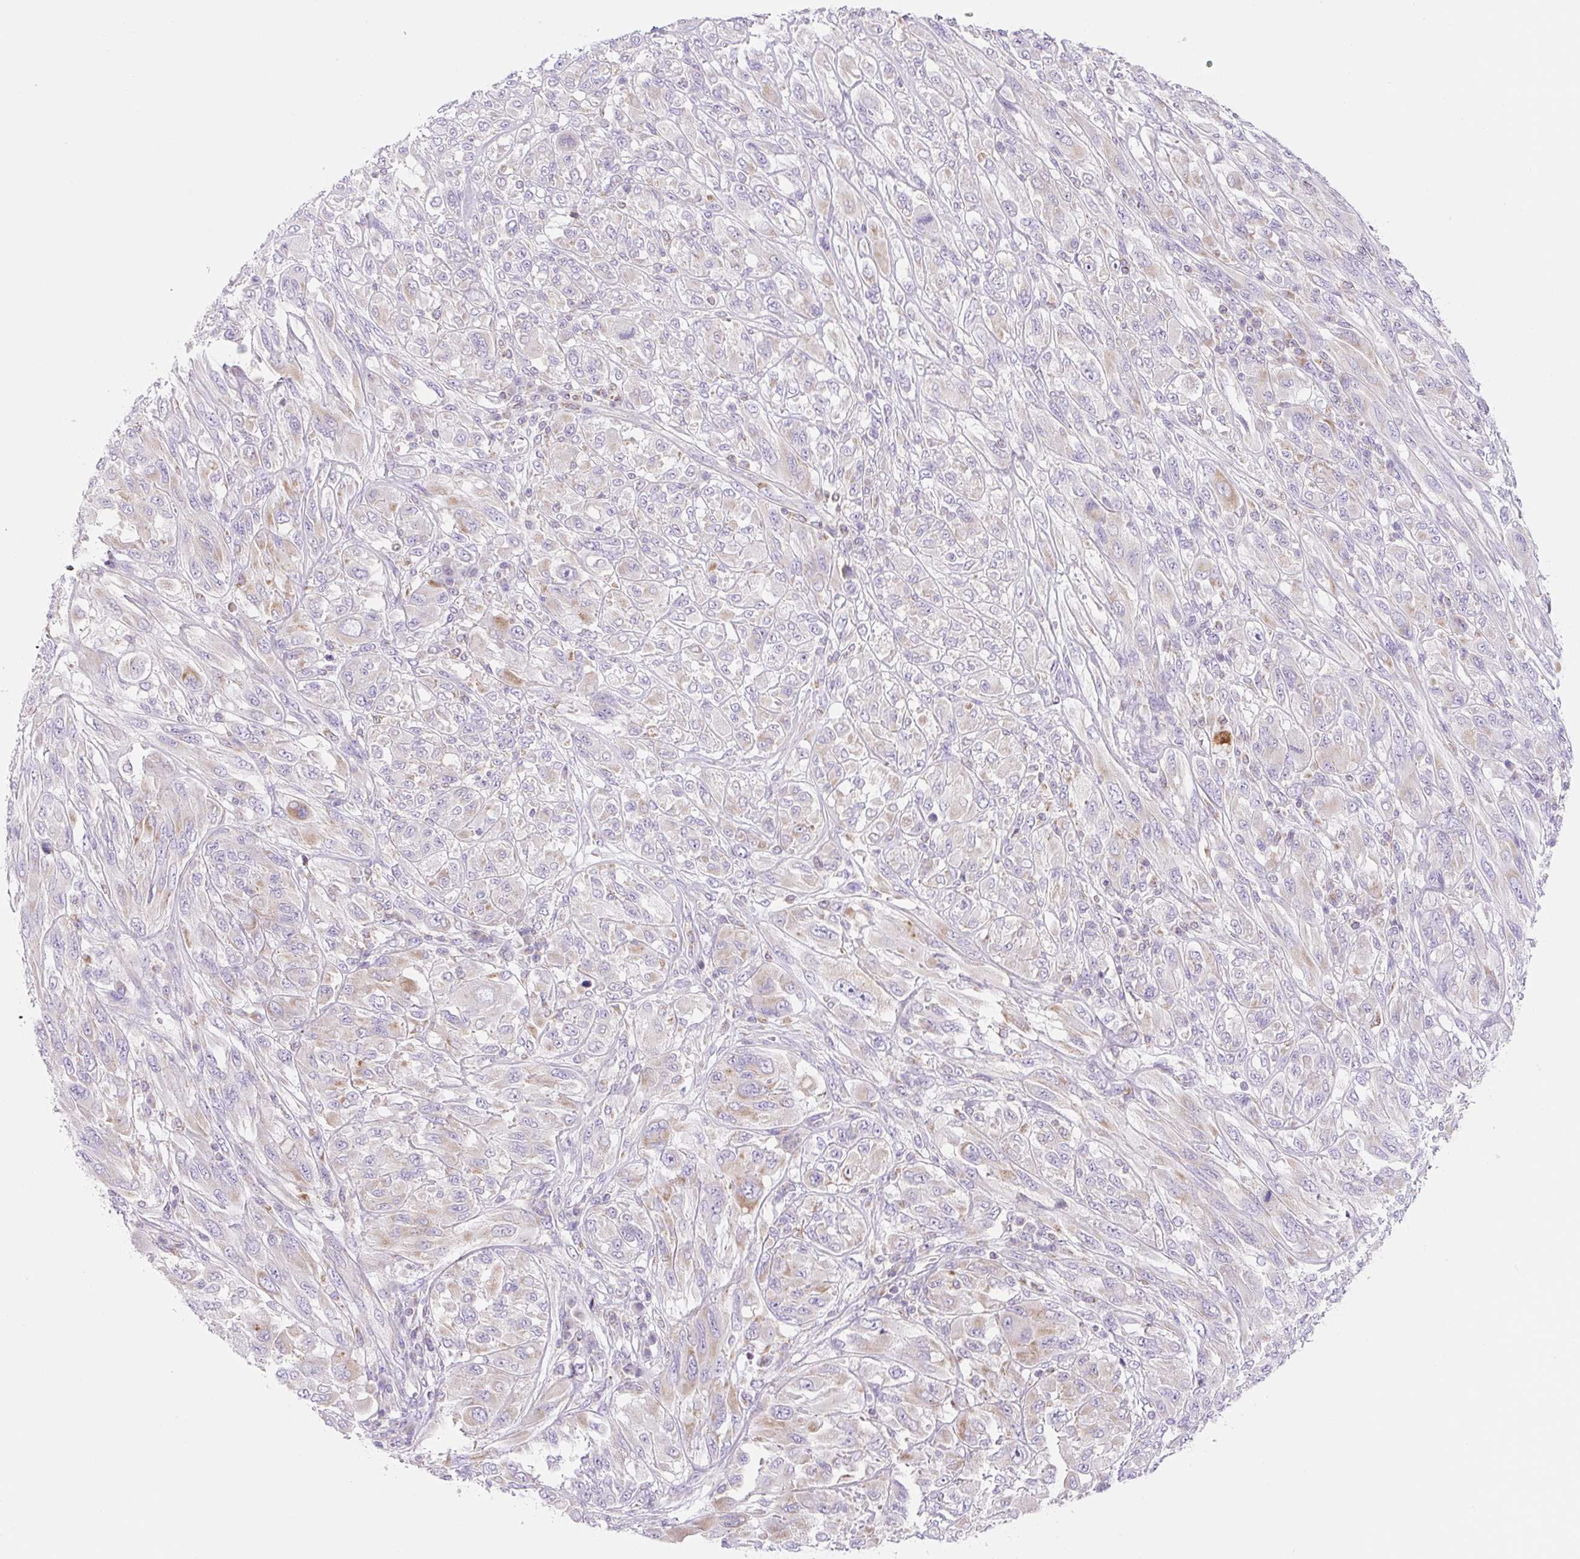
{"staining": {"intensity": "moderate", "quantity": "<25%", "location": "cytoplasmic/membranous"}, "tissue": "melanoma", "cell_type": "Tumor cells", "image_type": "cancer", "snomed": [{"axis": "morphology", "description": "Malignant melanoma, NOS"}, {"axis": "topography", "description": "Skin"}], "caption": "The micrograph reveals staining of malignant melanoma, revealing moderate cytoplasmic/membranous protein staining (brown color) within tumor cells. (DAB (3,3'-diaminobenzidine) IHC, brown staining for protein, blue staining for nuclei).", "gene": "FOCAD", "patient": {"sex": "female", "age": 91}}